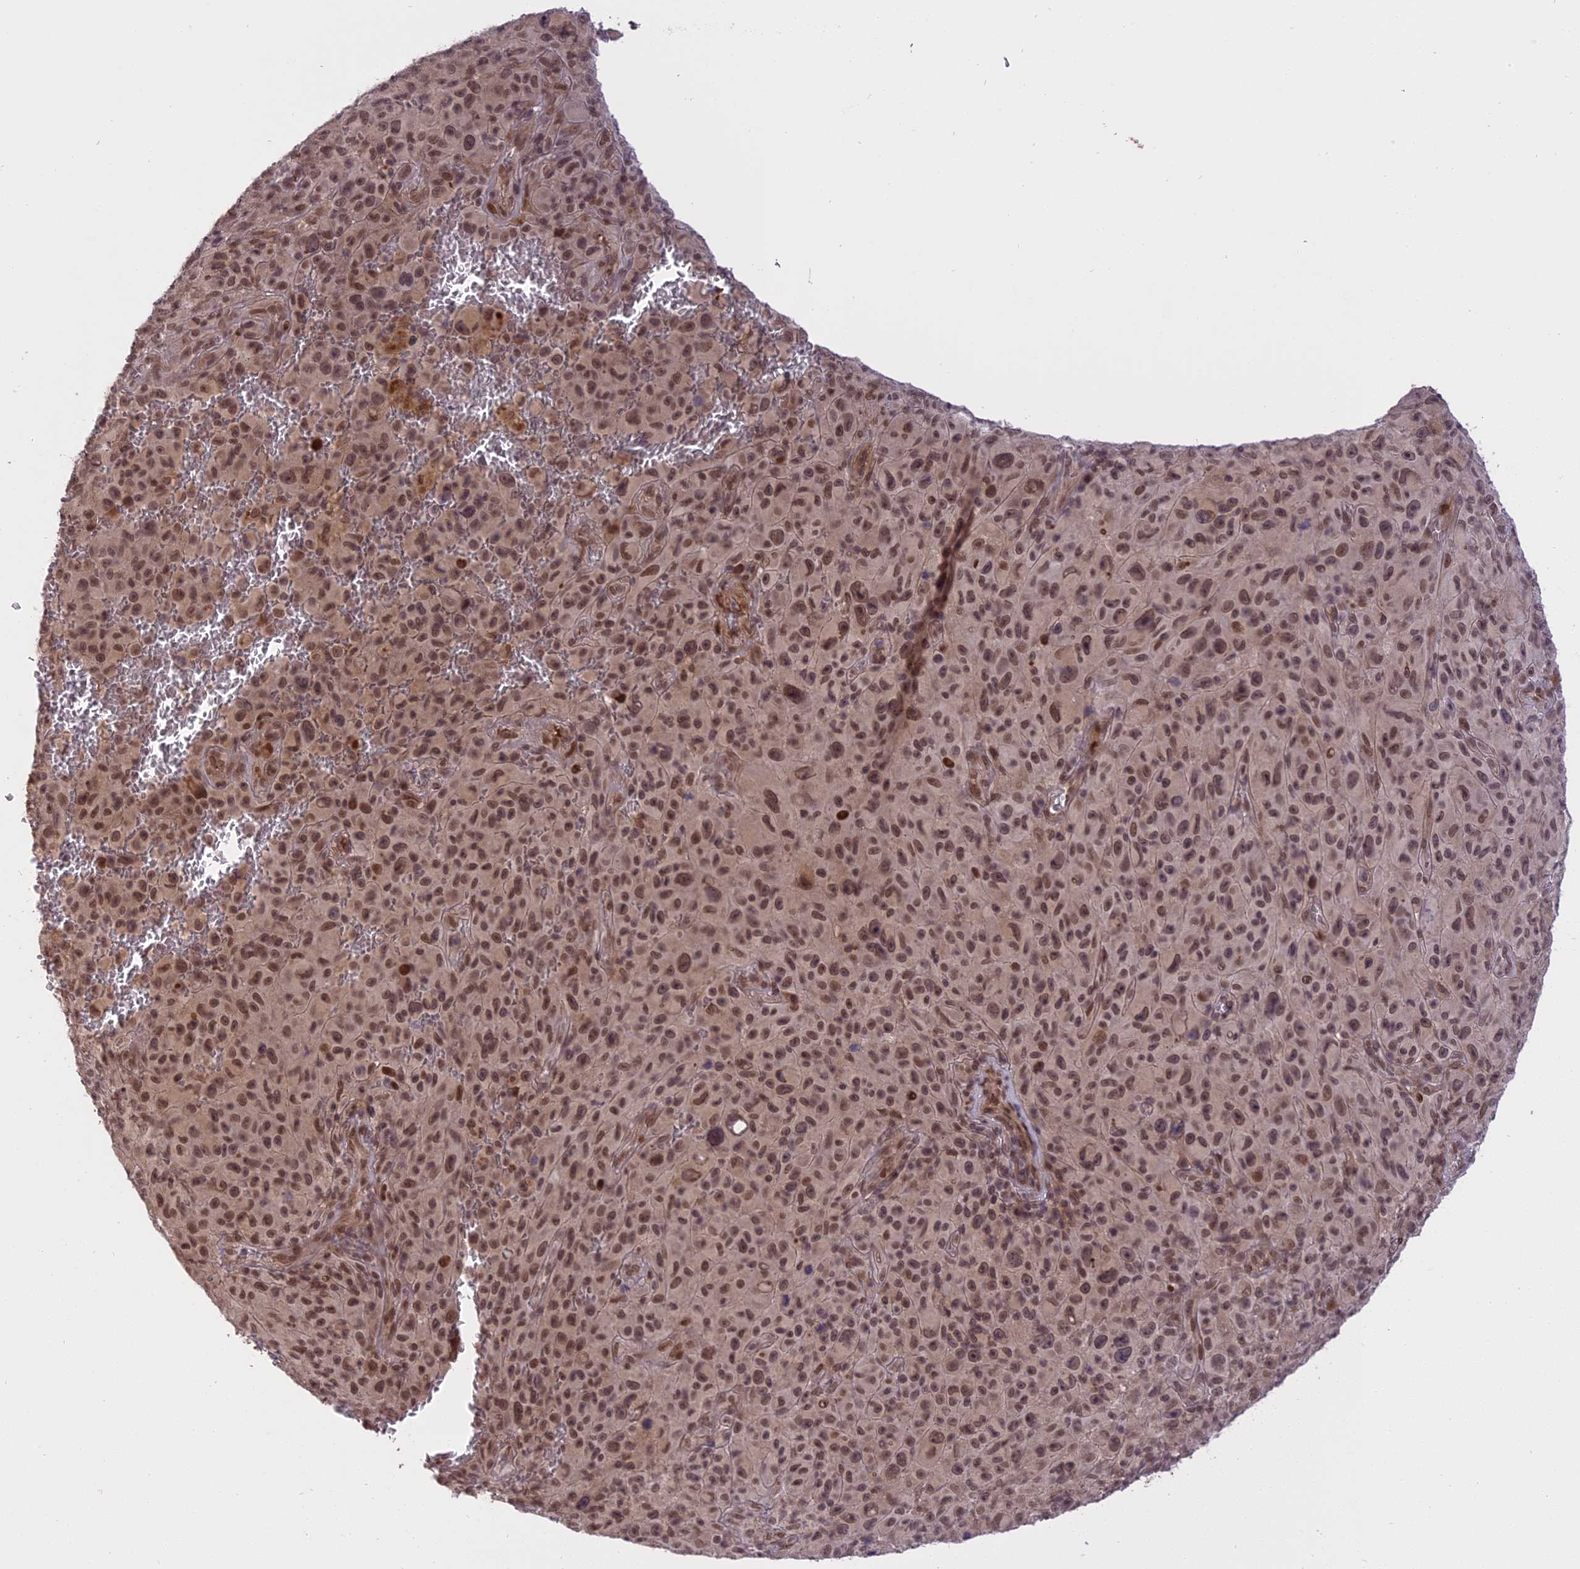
{"staining": {"intensity": "moderate", "quantity": ">75%", "location": "nuclear"}, "tissue": "melanoma", "cell_type": "Tumor cells", "image_type": "cancer", "snomed": [{"axis": "morphology", "description": "Malignant melanoma, NOS"}, {"axis": "topography", "description": "Skin"}], "caption": "Immunohistochemistry micrograph of malignant melanoma stained for a protein (brown), which exhibits medium levels of moderate nuclear staining in approximately >75% of tumor cells.", "gene": "PRELID2", "patient": {"sex": "female", "age": 82}}